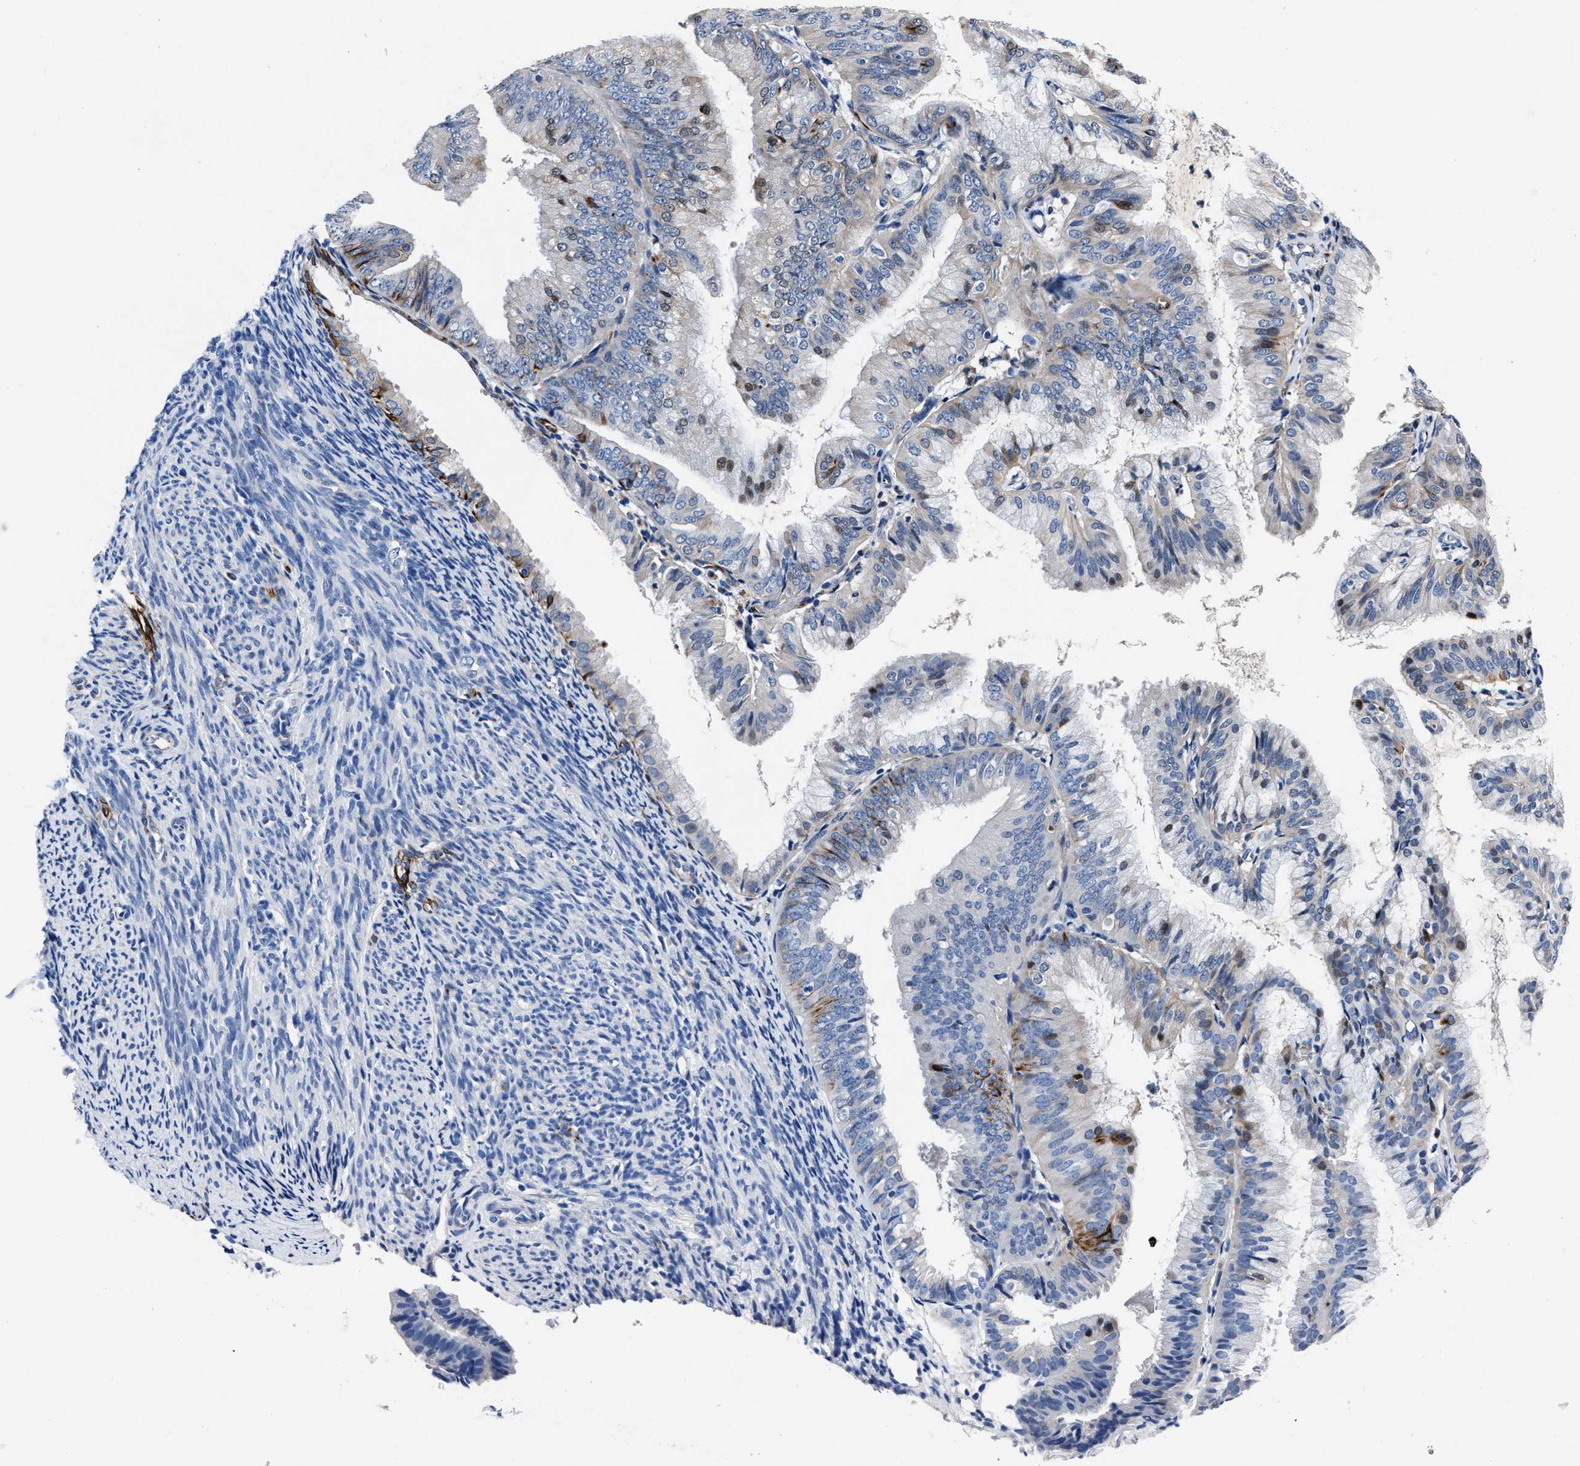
{"staining": {"intensity": "moderate", "quantity": "<25%", "location": "cytoplasmic/membranous"}, "tissue": "endometrial cancer", "cell_type": "Tumor cells", "image_type": "cancer", "snomed": [{"axis": "morphology", "description": "Adenocarcinoma, NOS"}, {"axis": "topography", "description": "Endometrium"}], "caption": "Protein staining of endometrial cancer tissue reveals moderate cytoplasmic/membranous expression in about <25% of tumor cells.", "gene": "OR10G3", "patient": {"sex": "female", "age": 63}}